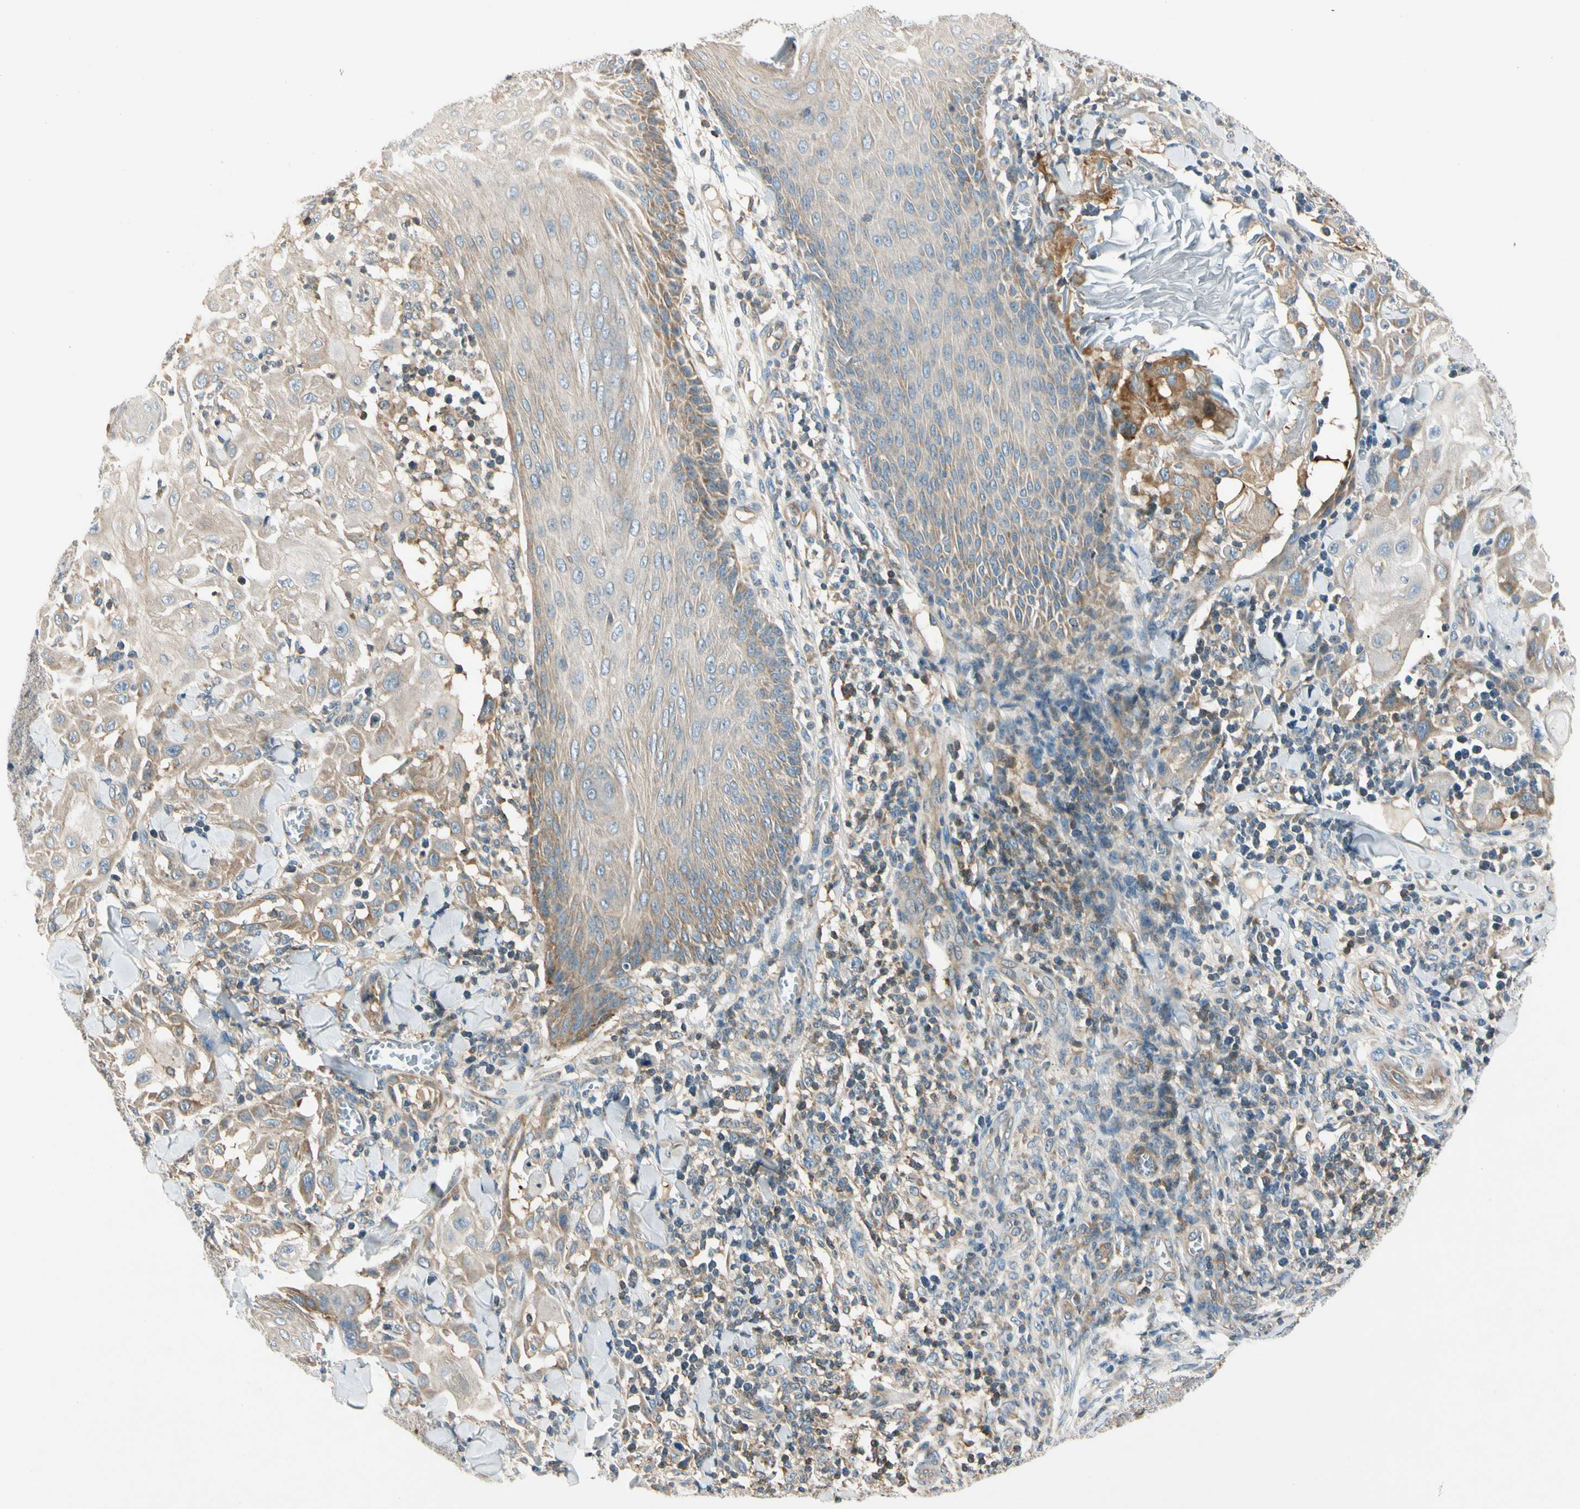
{"staining": {"intensity": "weak", "quantity": ">75%", "location": "cytoplasmic/membranous"}, "tissue": "skin cancer", "cell_type": "Tumor cells", "image_type": "cancer", "snomed": [{"axis": "morphology", "description": "Squamous cell carcinoma, NOS"}, {"axis": "topography", "description": "Skin"}], "caption": "Immunohistochemistry (IHC) (DAB (3,3'-diaminobenzidine)) staining of human skin cancer (squamous cell carcinoma) demonstrates weak cytoplasmic/membranous protein staining in approximately >75% of tumor cells. (DAB = brown stain, brightfield microscopy at high magnification).", "gene": "CDH6", "patient": {"sex": "male", "age": 24}}